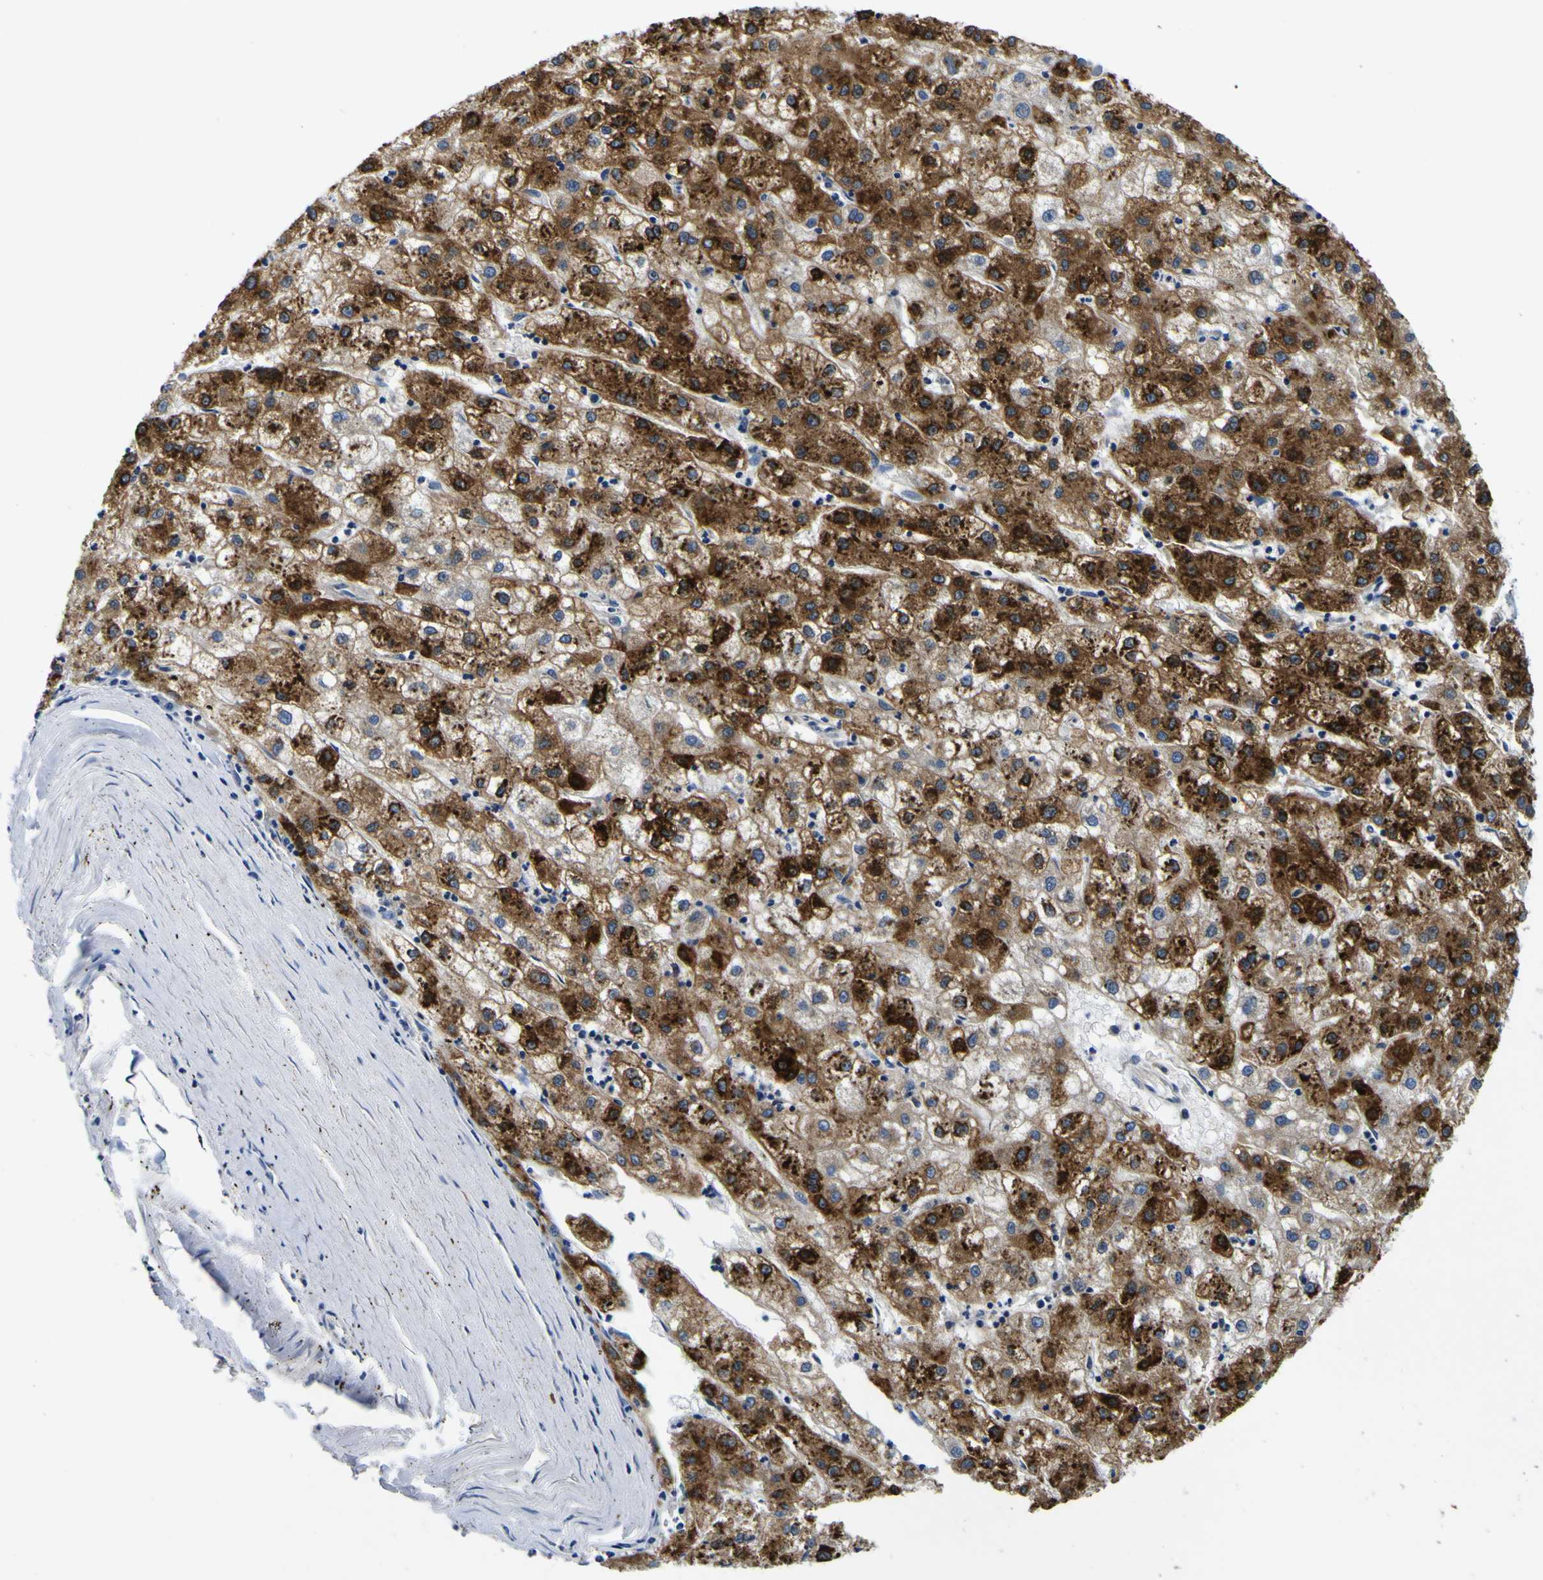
{"staining": {"intensity": "strong", "quantity": ">75%", "location": "cytoplasmic/membranous"}, "tissue": "liver cancer", "cell_type": "Tumor cells", "image_type": "cancer", "snomed": [{"axis": "morphology", "description": "Carcinoma, Hepatocellular, NOS"}, {"axis": "topography", "description": "Liver"}], "caption": "This is a photomicrograph of immunohistochemistry staining of liver cancer (hepatocellular carcinoma), which shows strong expression in the cytoplasmic/membranous of tumor cells.", "gene": "CLSTN1", "patient": {"sex": "male", "age": 72}}